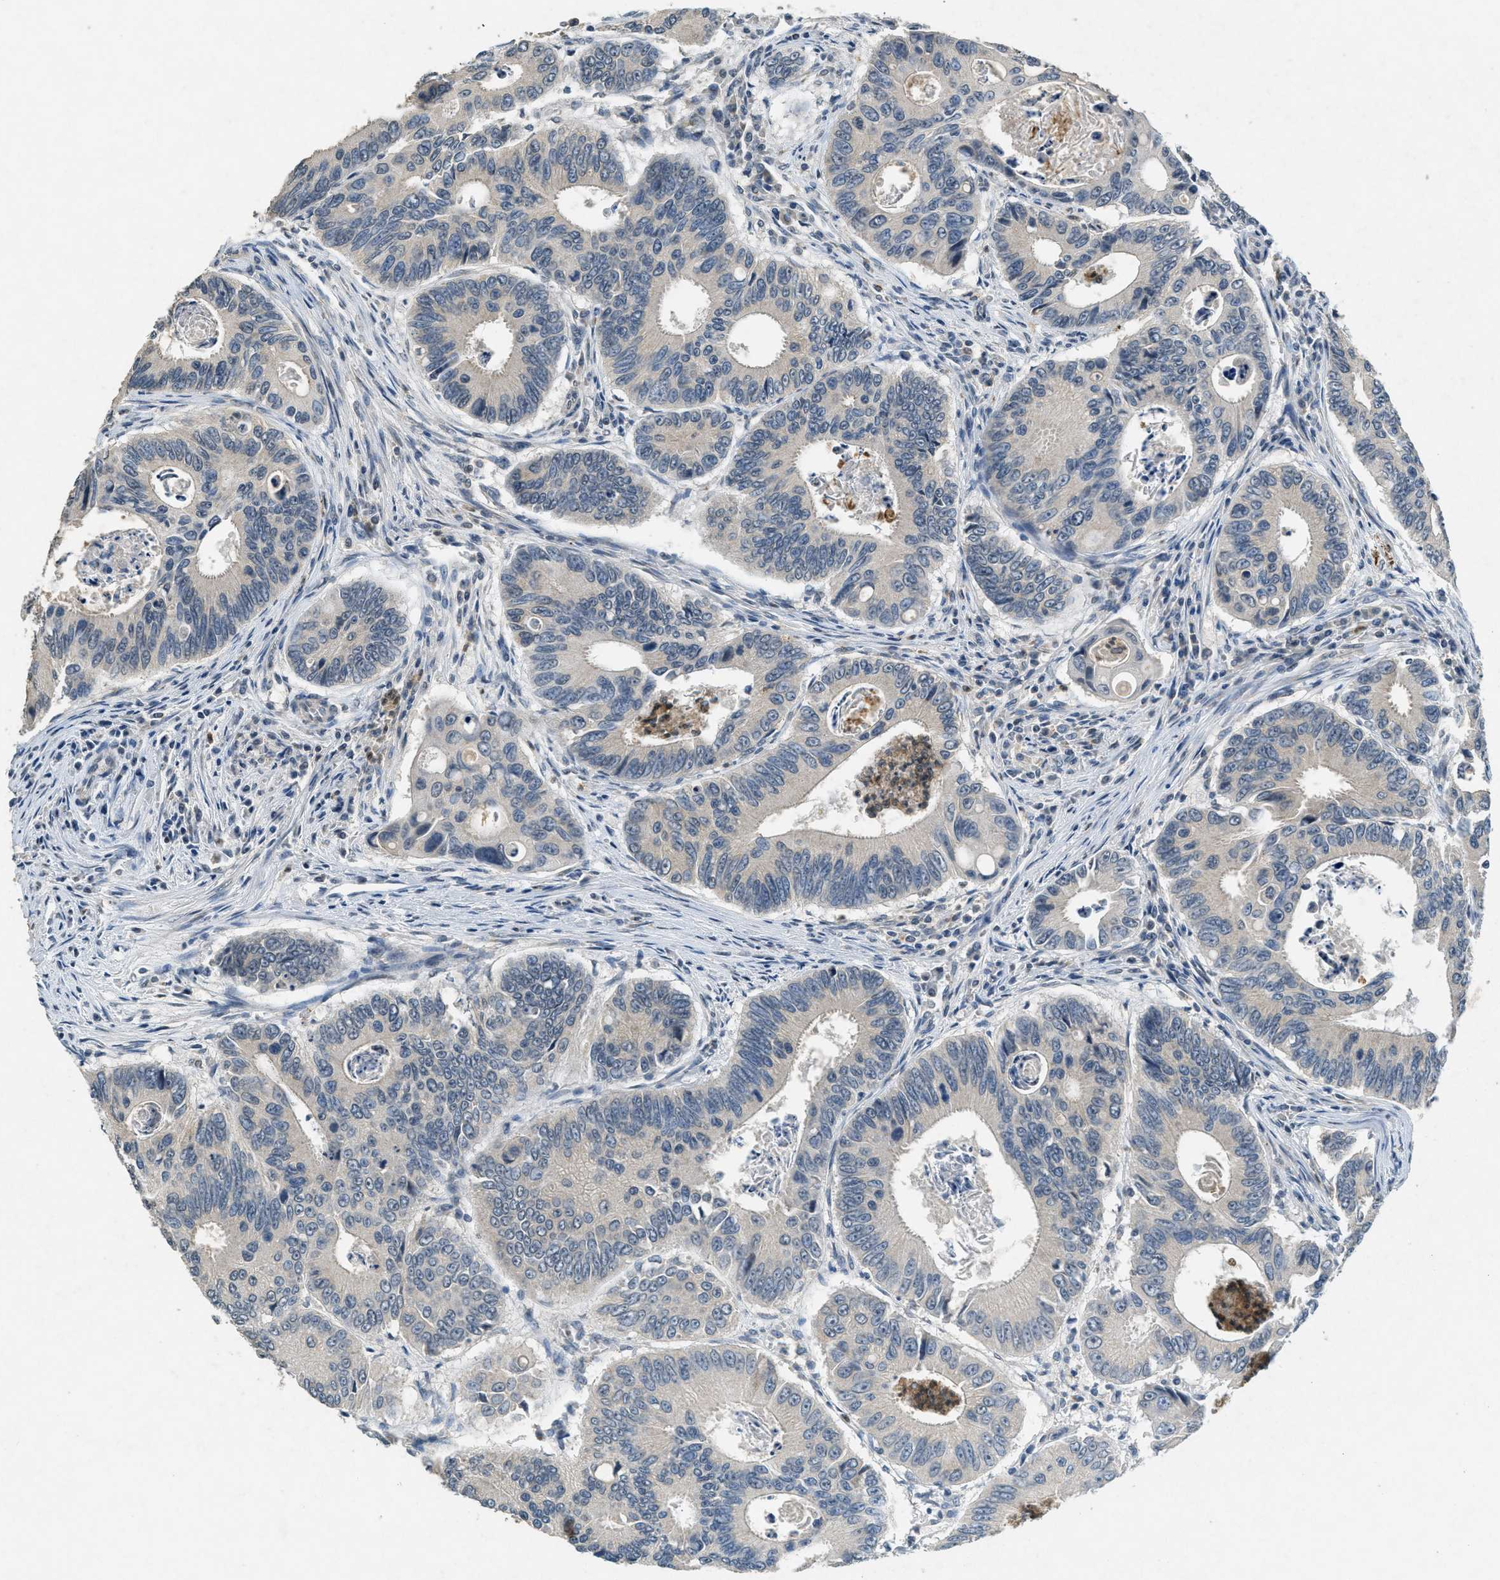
{"staining": {"intensity": "negative", "quantity": "none", "location": "none"}, "tissue": "colorectal cancer", "cell_type": "Tumor cells", "image_type": "cancer", "snomed": [{"axis": "morphology", "description": "Inflammation, NOS"}, {"axis": "morphology", "description": "Adenocarcinoma, NOS"}, {"axis": "topography", "description": "Colon"}], "caption": "IHC histopathology image of colorectal adenocarcinoma stained for a protein (brown), which displays no positivity in tumor cells. (DAB IHC with hematoxylin counter stain).", "gene": "RAB3D", "patient": {"sex": "male", "age": 72}}